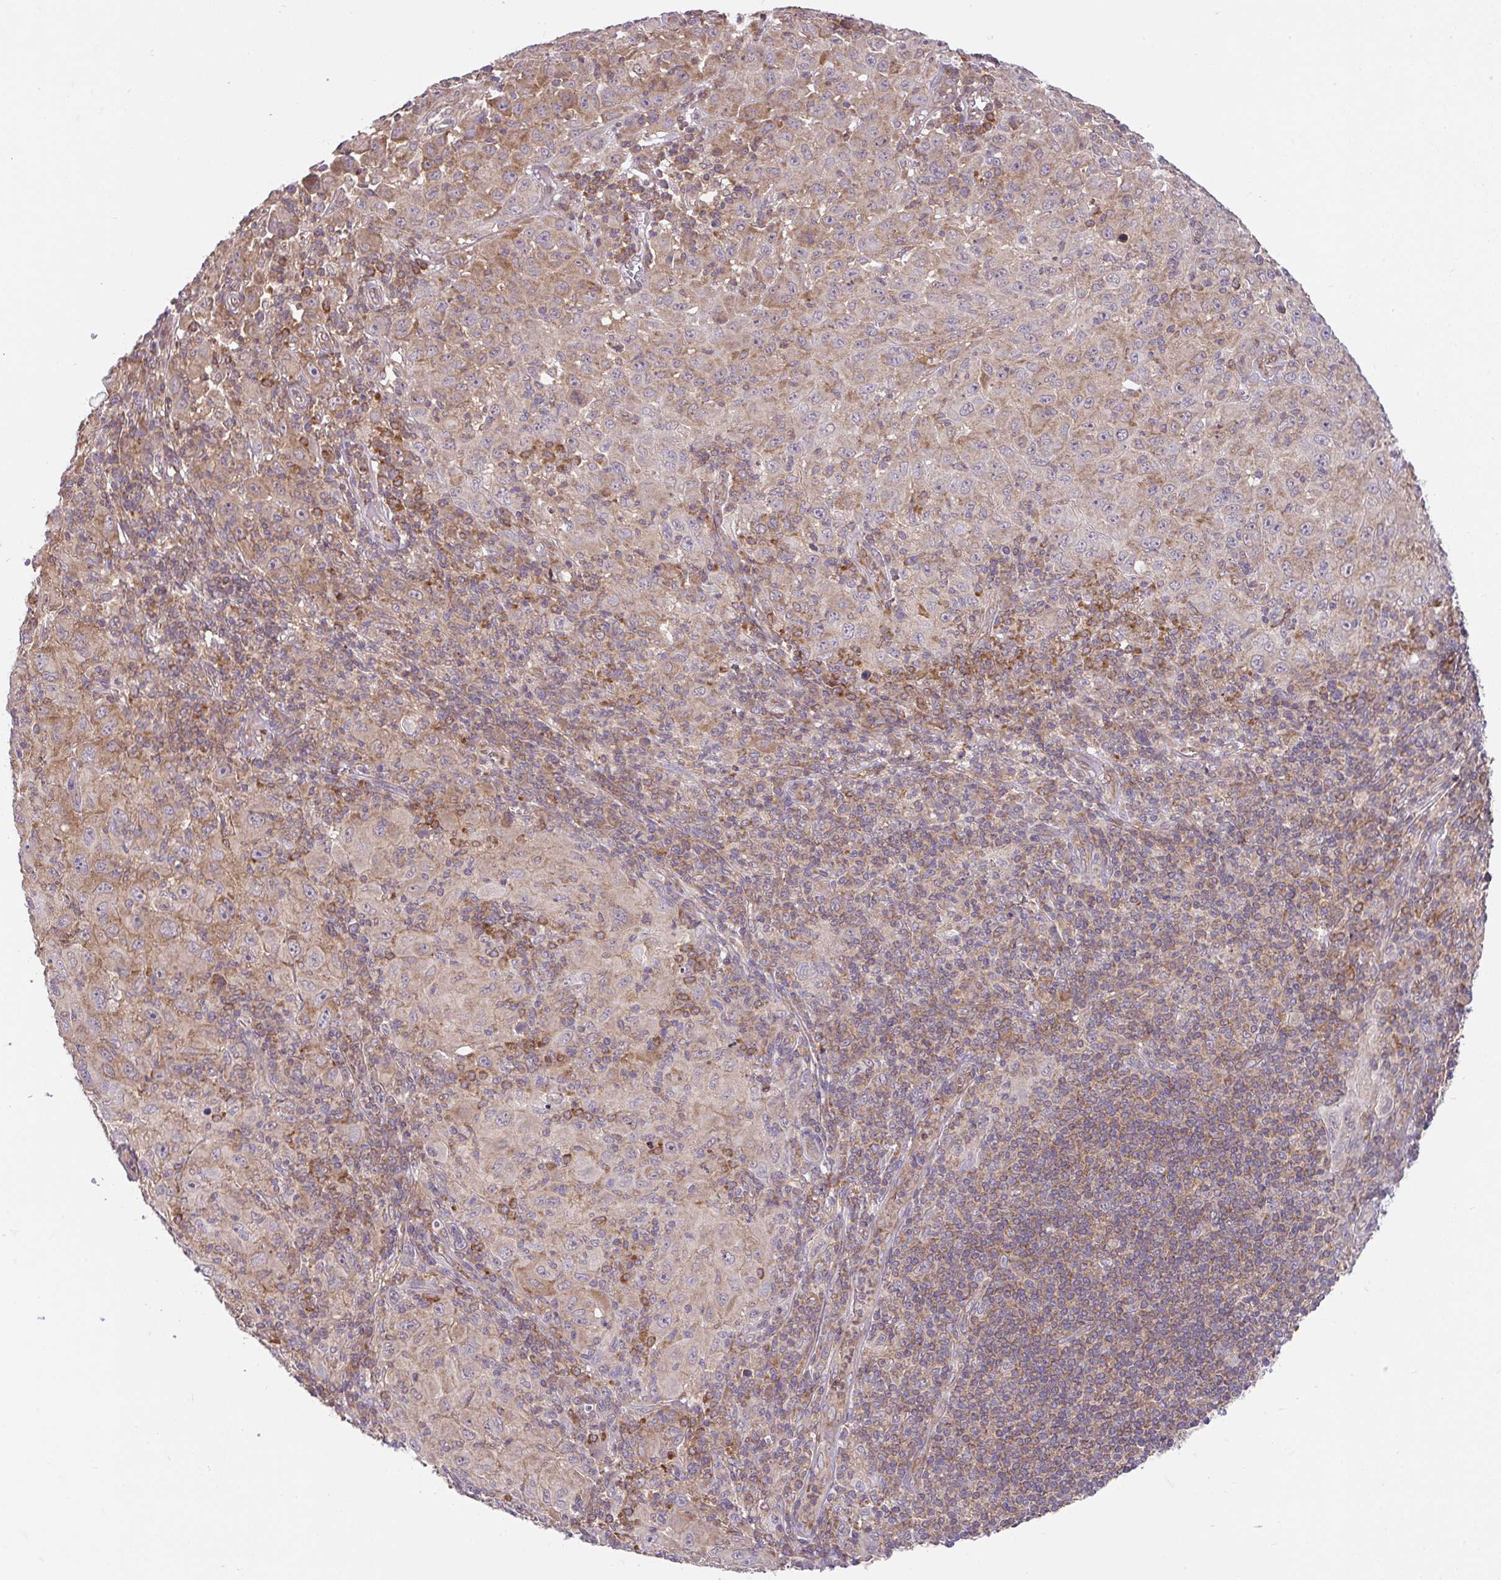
{"staining": {"intensity": "moderate", "quantity": "<25%", "location": "cytoplasmic/membranous"}, "tissue": "melanoma", "cell_type": "Tumor cells", "image_type": "cancer", "snomed": [{"axis": "morphology", "description": "Malignant melanoma, NOS"}, {"axis": "topography", "description": "Skin"}], "caption": "Protein staining of malignant melanoma tissue demonstrates moderate cytoplasmic/membranous staining in about <25% of tumor cells.", "gene": "RALBP1", "patient": {"sex": "female", "age": 91}}